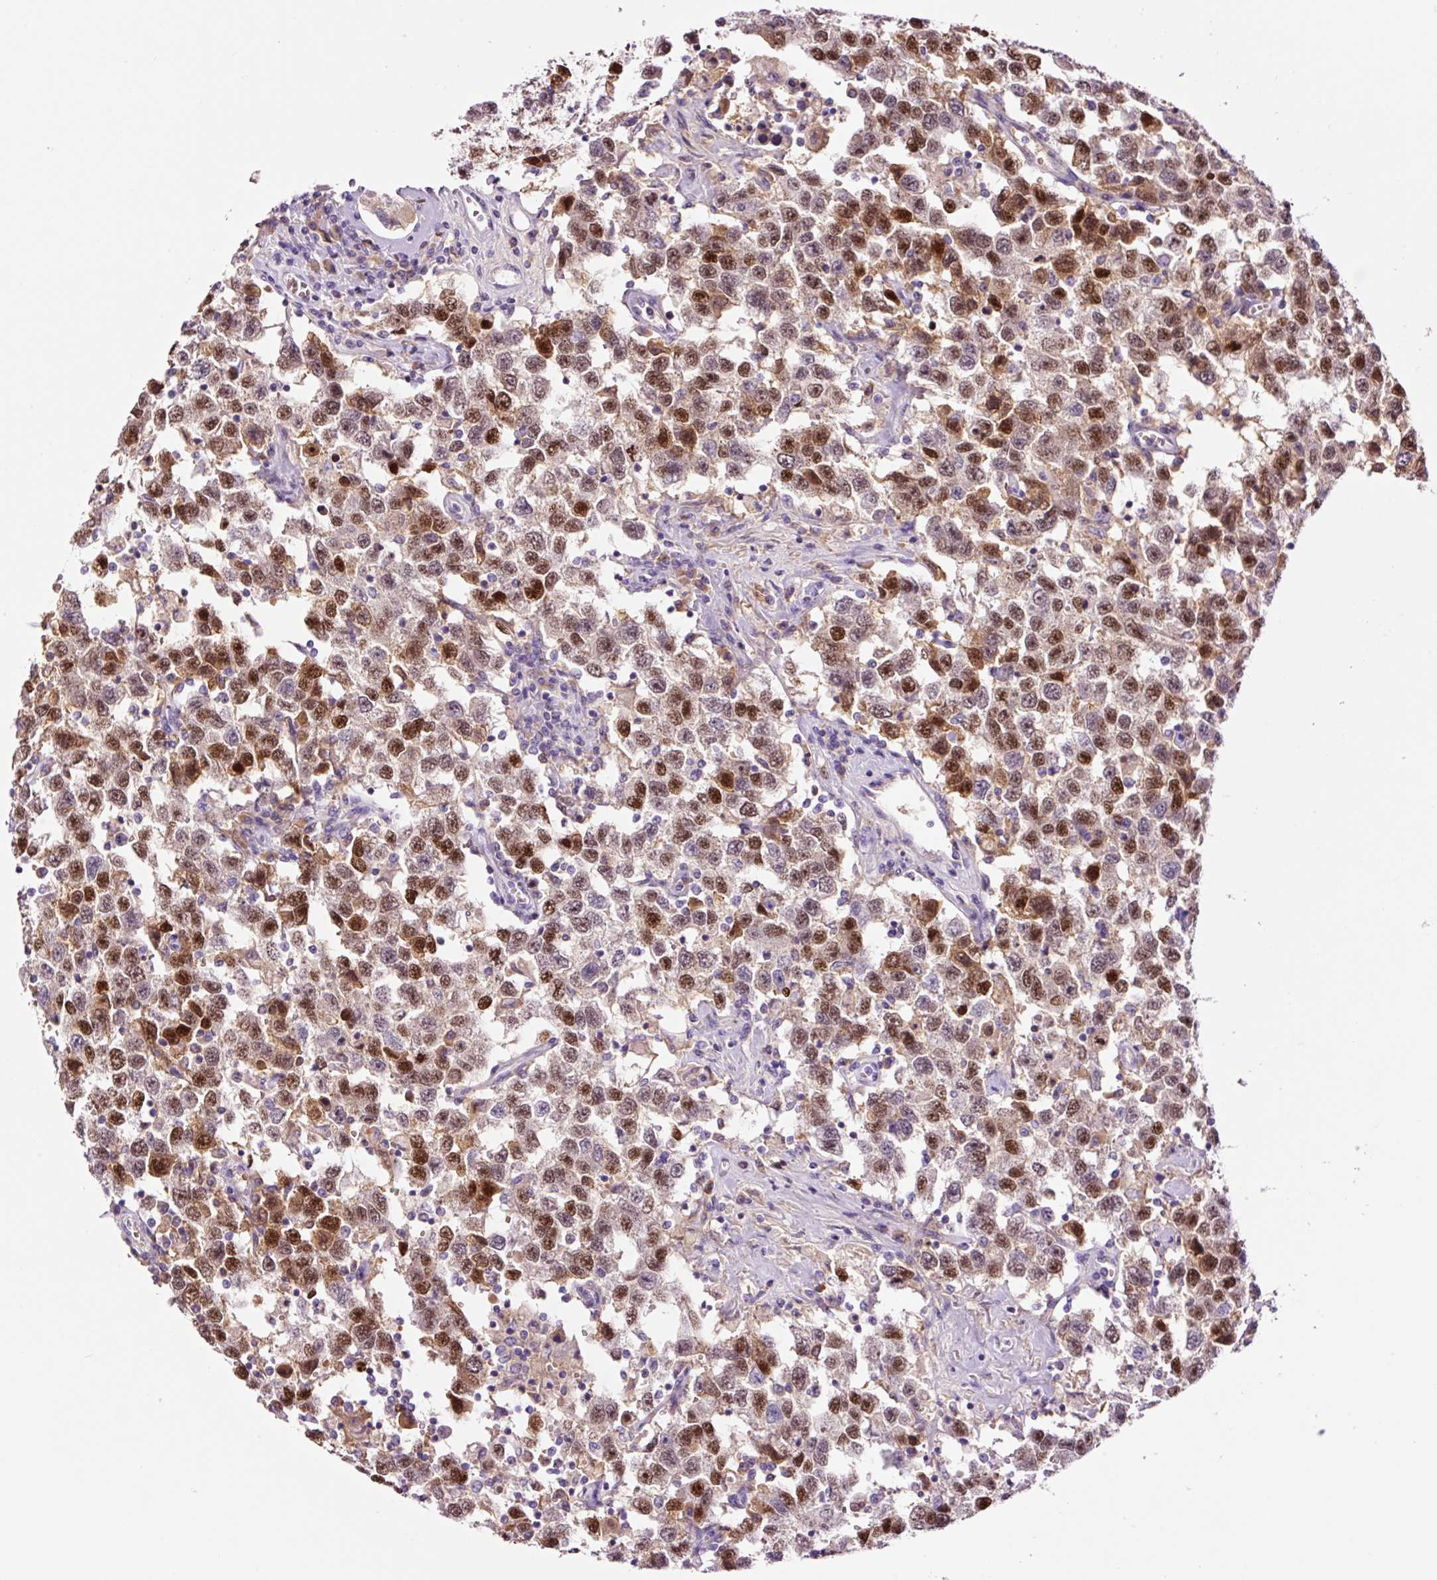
{"staining": {"intensity": "moderate", "quantity": ">75%", "location": "nuclear"}, "tissue": "testis cancer", "cell_type": "Tumor cells", "image_type": "cancer", "snomed": [{"axis": "morphology", "description": "Seminoma, NOS"}, {"axis": "topography", "description": "Testis"}], "caption": "A photomicrograph of human testis cancer (seminoma) stained for a protein reveals moderate nuclear brown staining in tumor cells.", "gene": "DPPA4", "patient": {"sex": "male", "age": 41}}